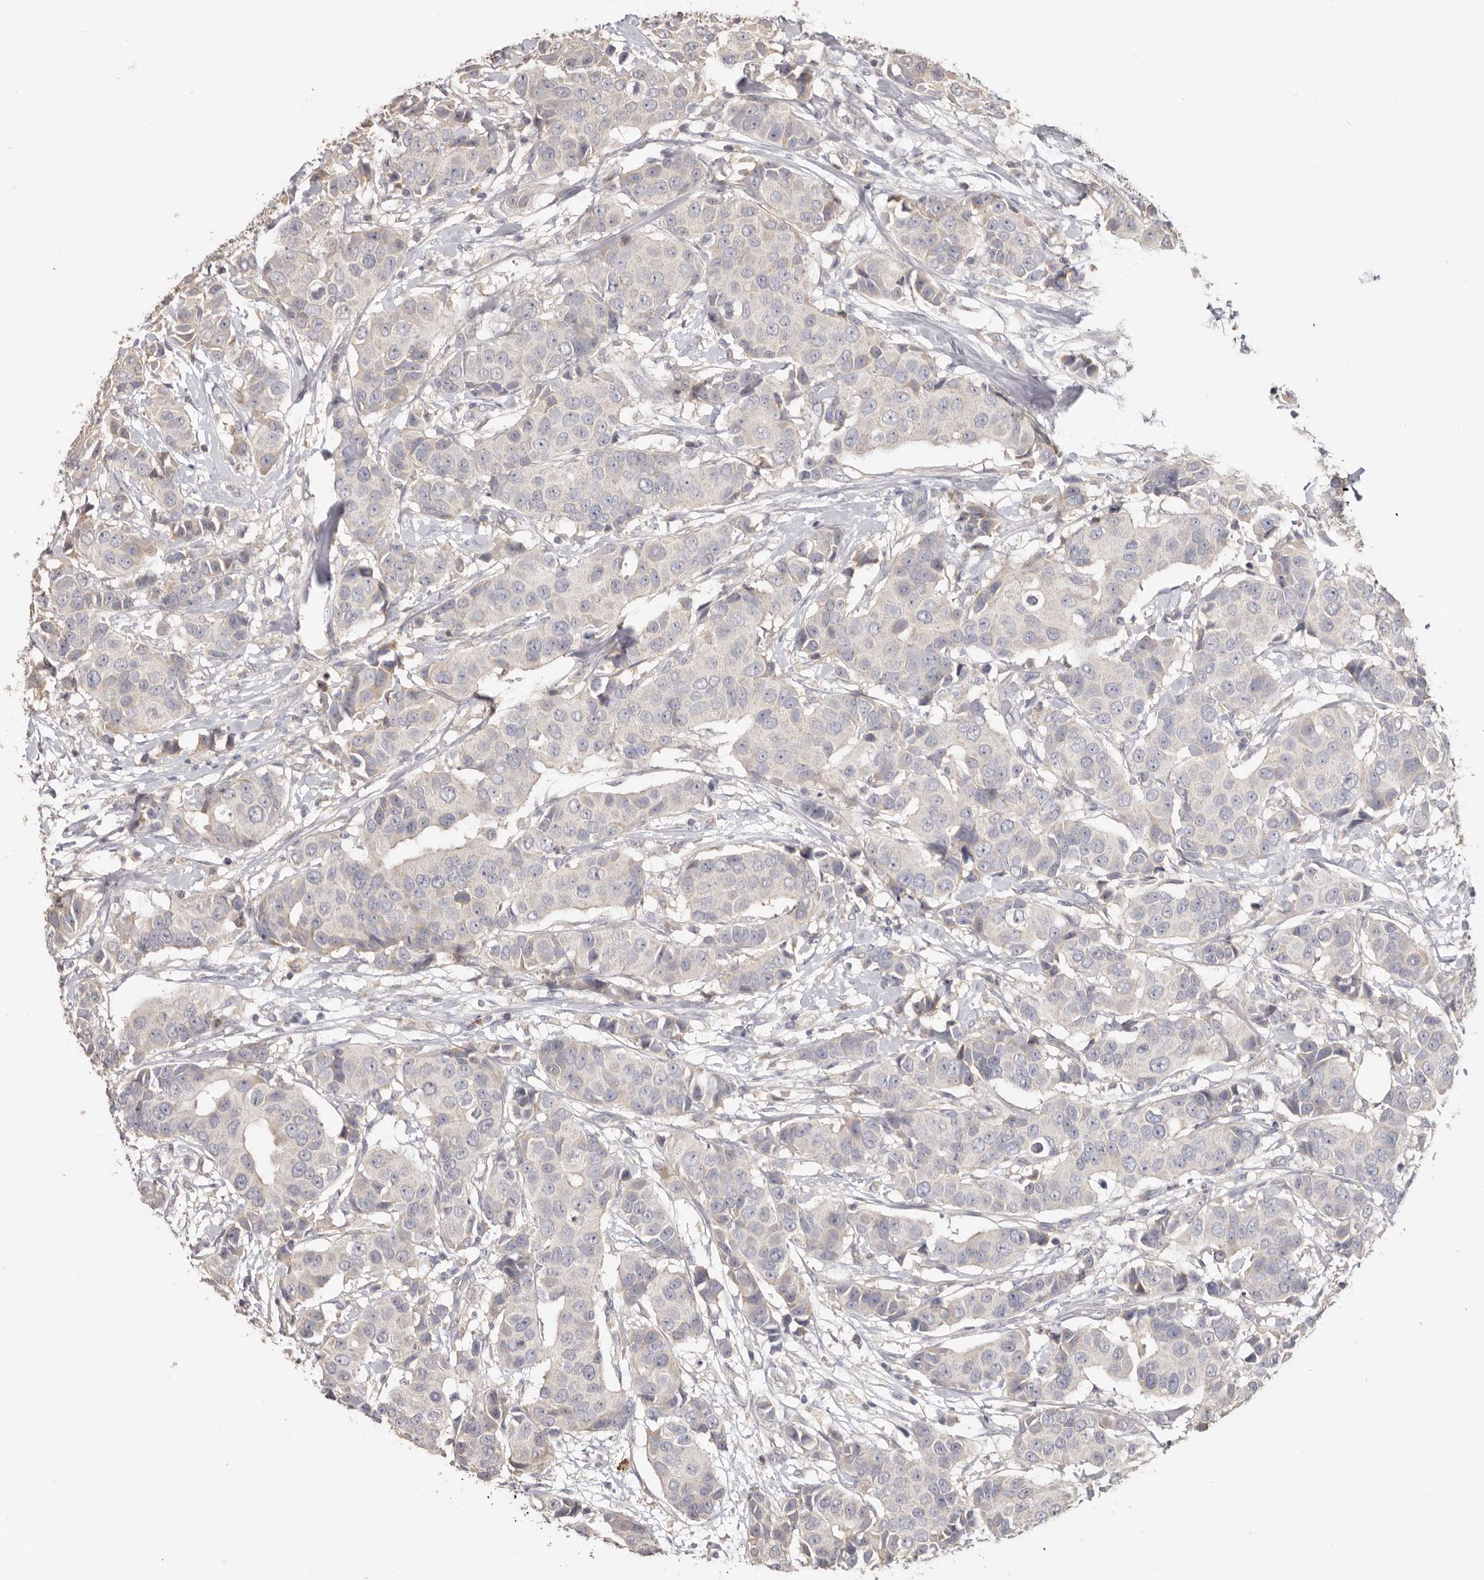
{"staining": {"intensity": "negative", "quantity": "none", "location": "none"}, "tissue": "breast cancer", "cell_type": "Tumor cells", "image_type": "cancer", "snomed": [{"axis": "morphology", "description": "Normal tissue, NOS"}, {"axis": "morphology", "description": "Duct carcinoma"}, {"axis": "topography", "description": "Breast"}], "caption": "Tumor cells show no significant protein positivity in breast intraductal carcinoma. (Stains: DAB (3,3'-diaminobenzidine) immunohistochemistry (IHC) with hematoxylin counter stain, Microscopy: brightfield microscopy at high magnification).", "gene": "HCAR2", "patient": {"sex": "female", "age": 39}}